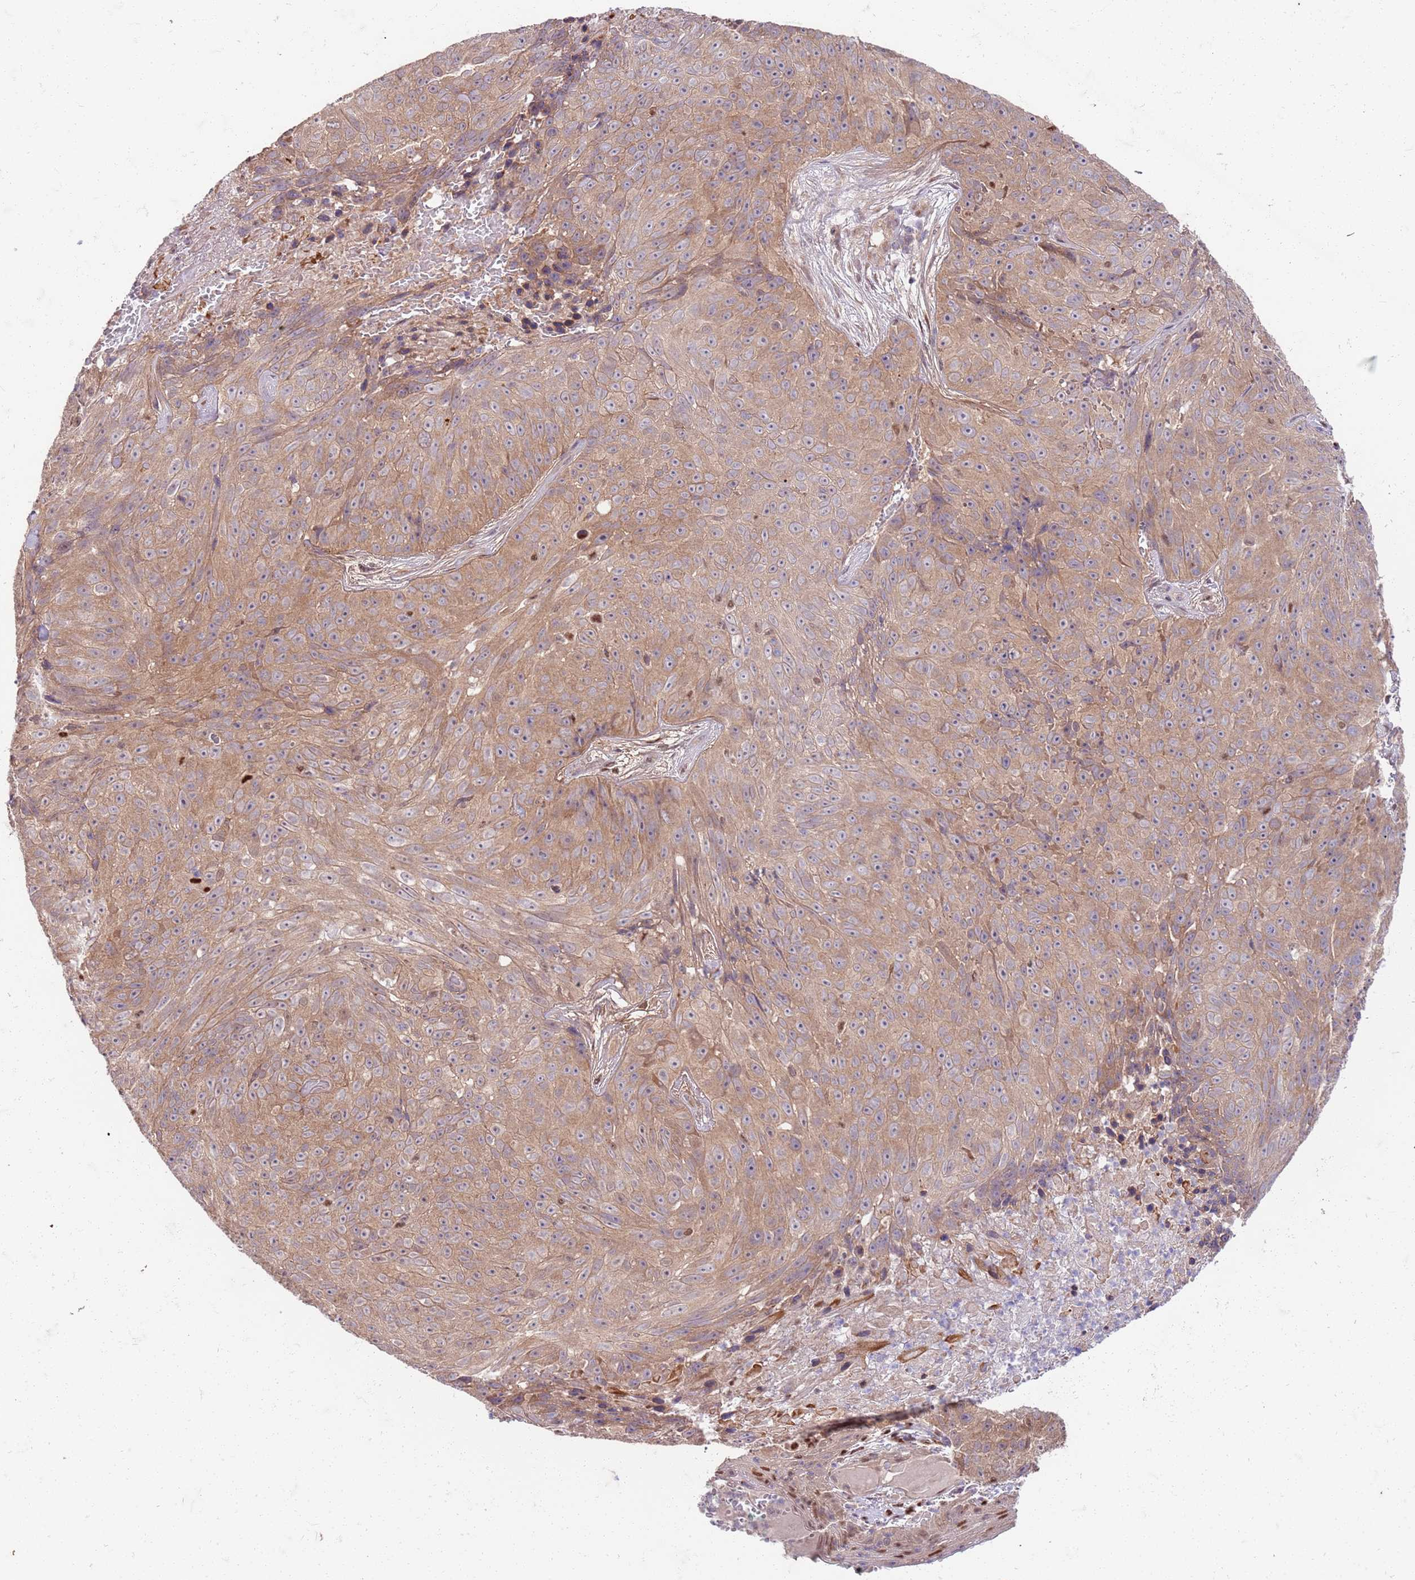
{"staining": {"intensity": "weak", "quantity": "25%-75%", "location": "cytoplasmic/membranous"}, "tissue": "skin cancer", "cell_type": "Tumor cells", "image_type": "cancer", "snomed": [{"axis": "morphology", "description": "Squamous cell carcinoma, NOS"}, {"axis": "topography", "description": "Skin"}], "caption": "Immunohistochemistry (IHC) image of neoplastic tissue: squamous cell carcinoma (skin) stained using immunohistochemistry exhibits low levels of weak protein expression localized specifically in the cytoplasmic/membranous of tumor cells, appearing as a cytoplasmic/membranous brown color.", "gene": "OSBP", "patient": {"sex": "female", "age": 87}}